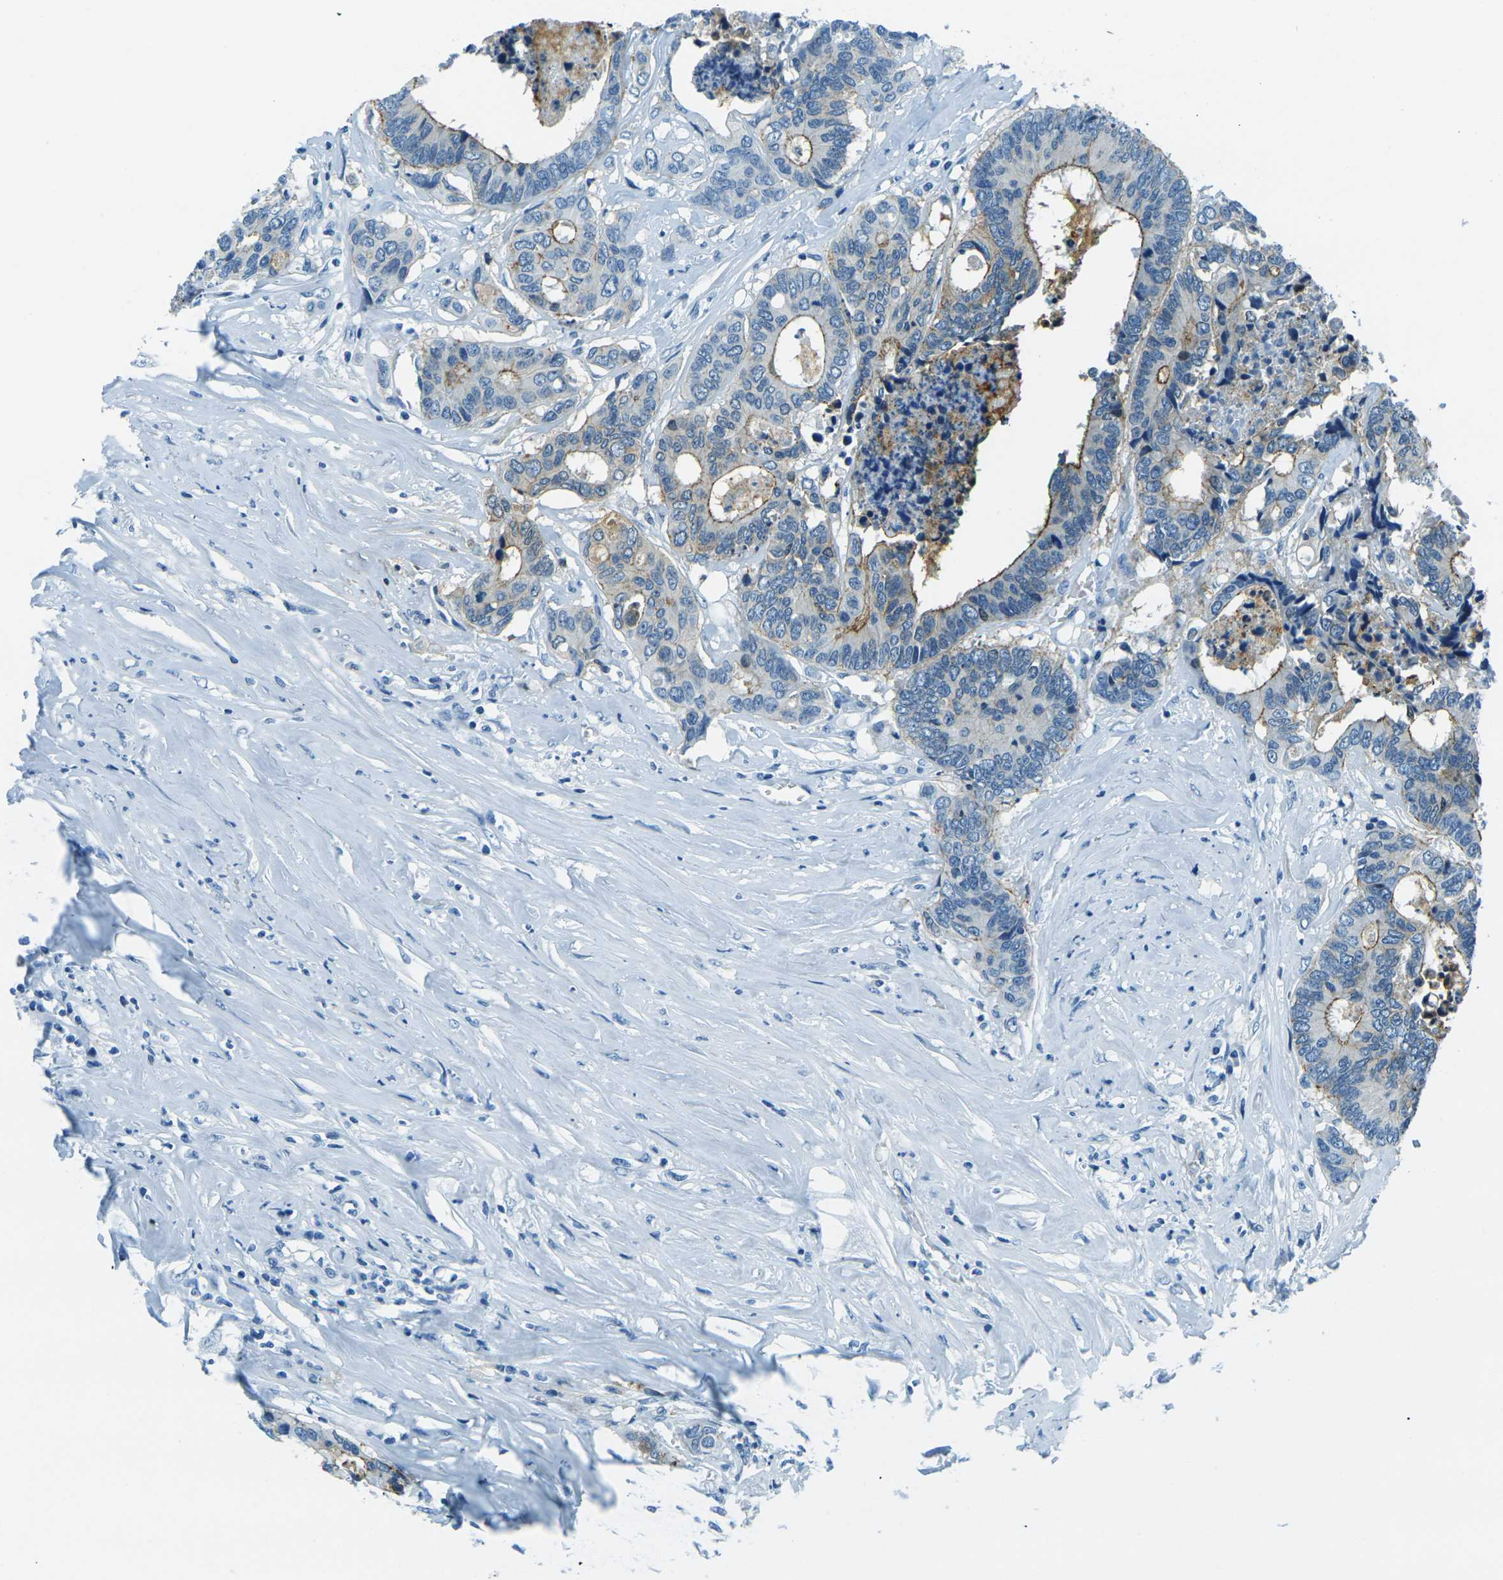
{"staining": {"intensity": "moderate", "quantity": "25%-75%", "location": "cytoplasmic/membranous"}, "tissue": "colorectal cancer", "cell_type": "Tumor cells", "image_type": "cancer", "snomed": [{"axis": "morphology", "description": "Adenocarcinoma, NOS"}, {"axis": "topography", "description": "Rectum"}], "caption": "IHC micrograph of adenocarcinoma (colorectal) stained for a protein (brown), which reveals medium levels of moderate cytoplasmic/membranous staining in about 25%-75% of tumor cells.", "gene": "OCLN", "patient": {"sex": "male", "age": 55}}